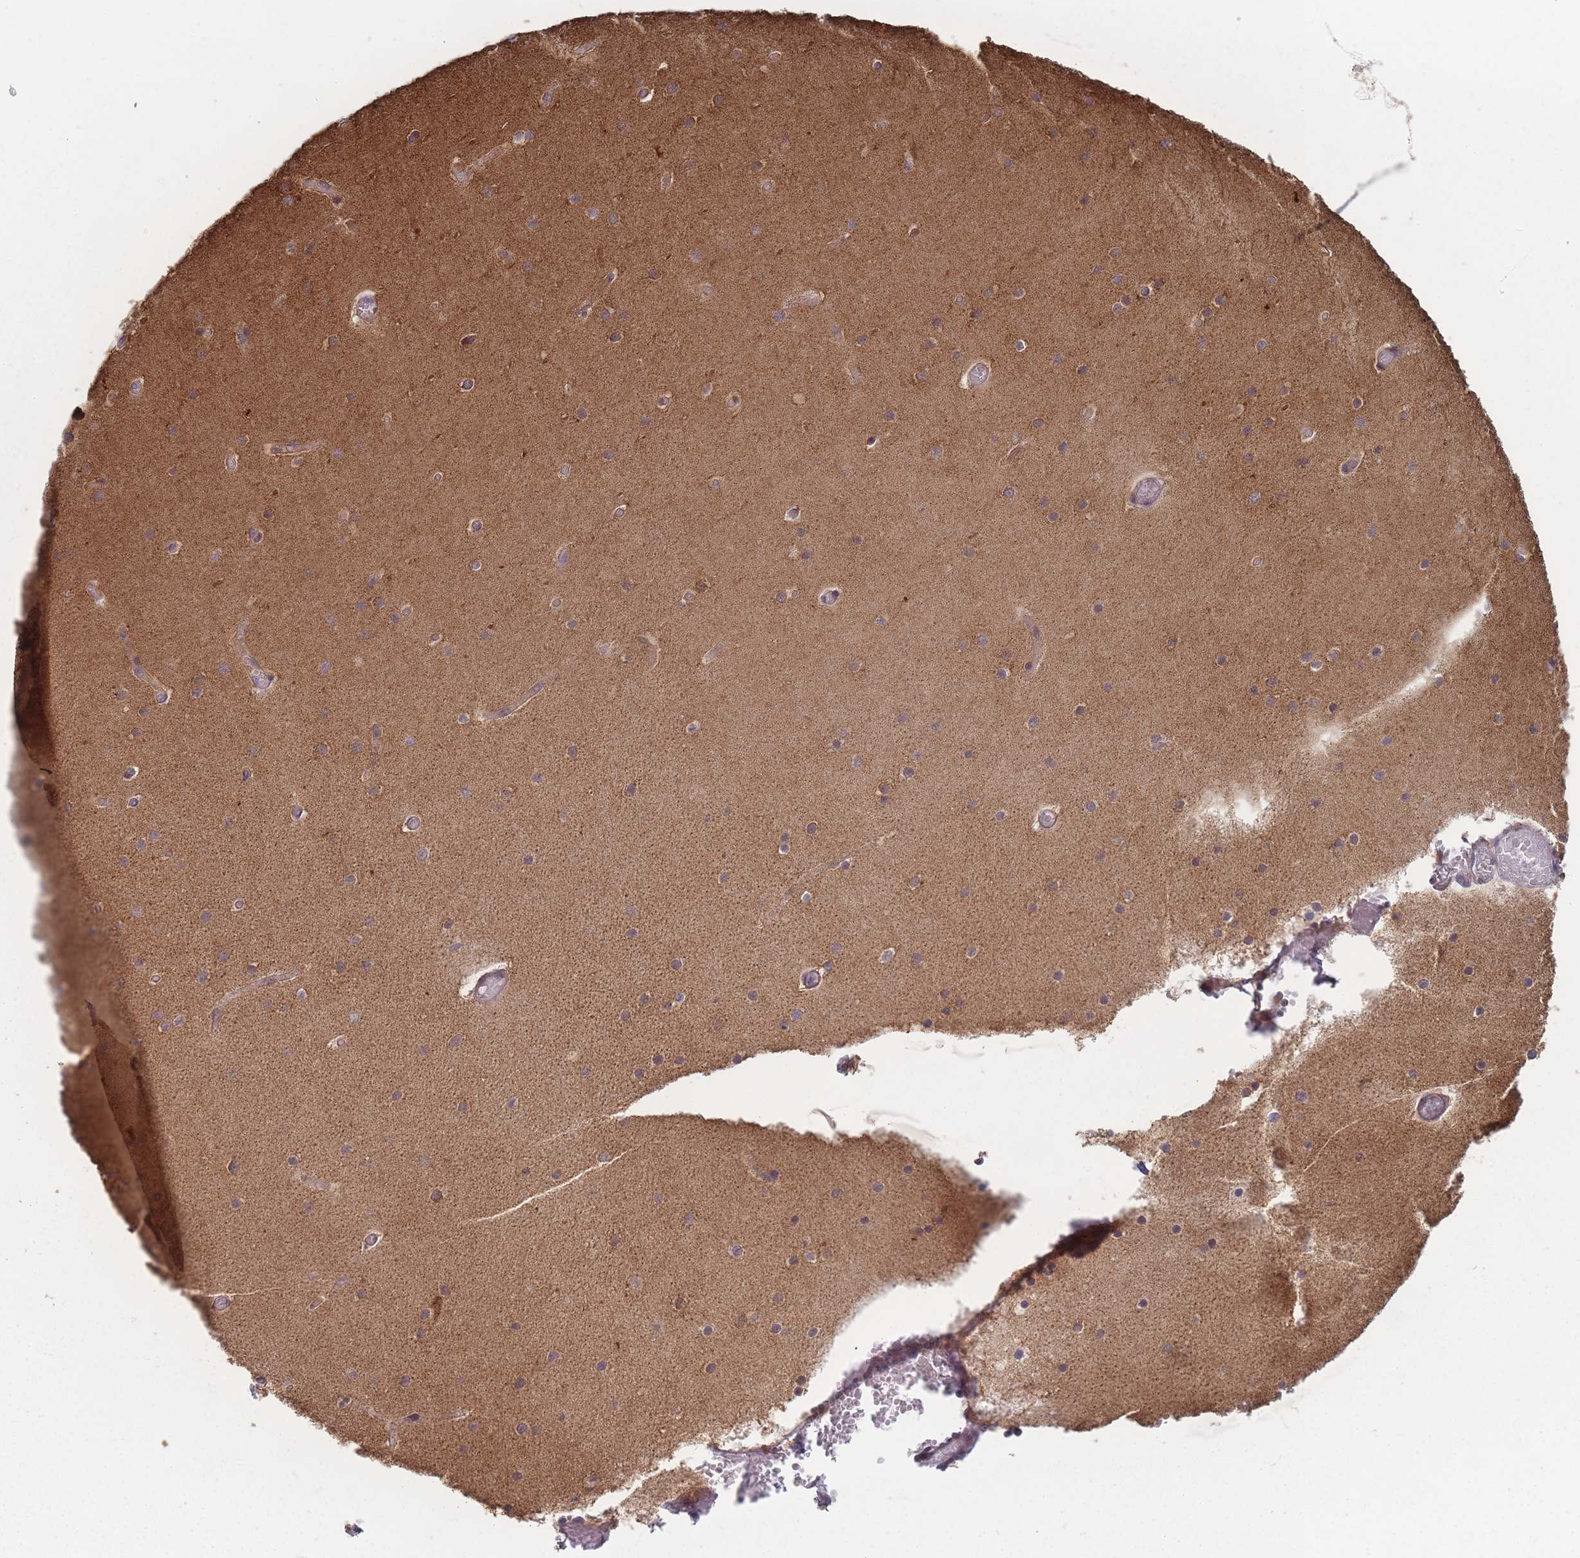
{"staining": {"intensity": "strong", "quantity": ">75%", "location": "cytoplasmic/membranous"}, "tissue": "cerebellum", "cell_type": "Cells in granular layer", "image_type": "normal", "snomed": [{"axis": "morphology", "description": "Normal tissue, NOS"}, {"axis": "topography", "description": "Cerebellum"}], "caption": "A brown stain highlights strong cytoplasmic/membranous expression of a protein in cells in granular layer of benign human cerebellum.", "gene": "PSMB3", "patient": {"sex": "female", "age": 28}}